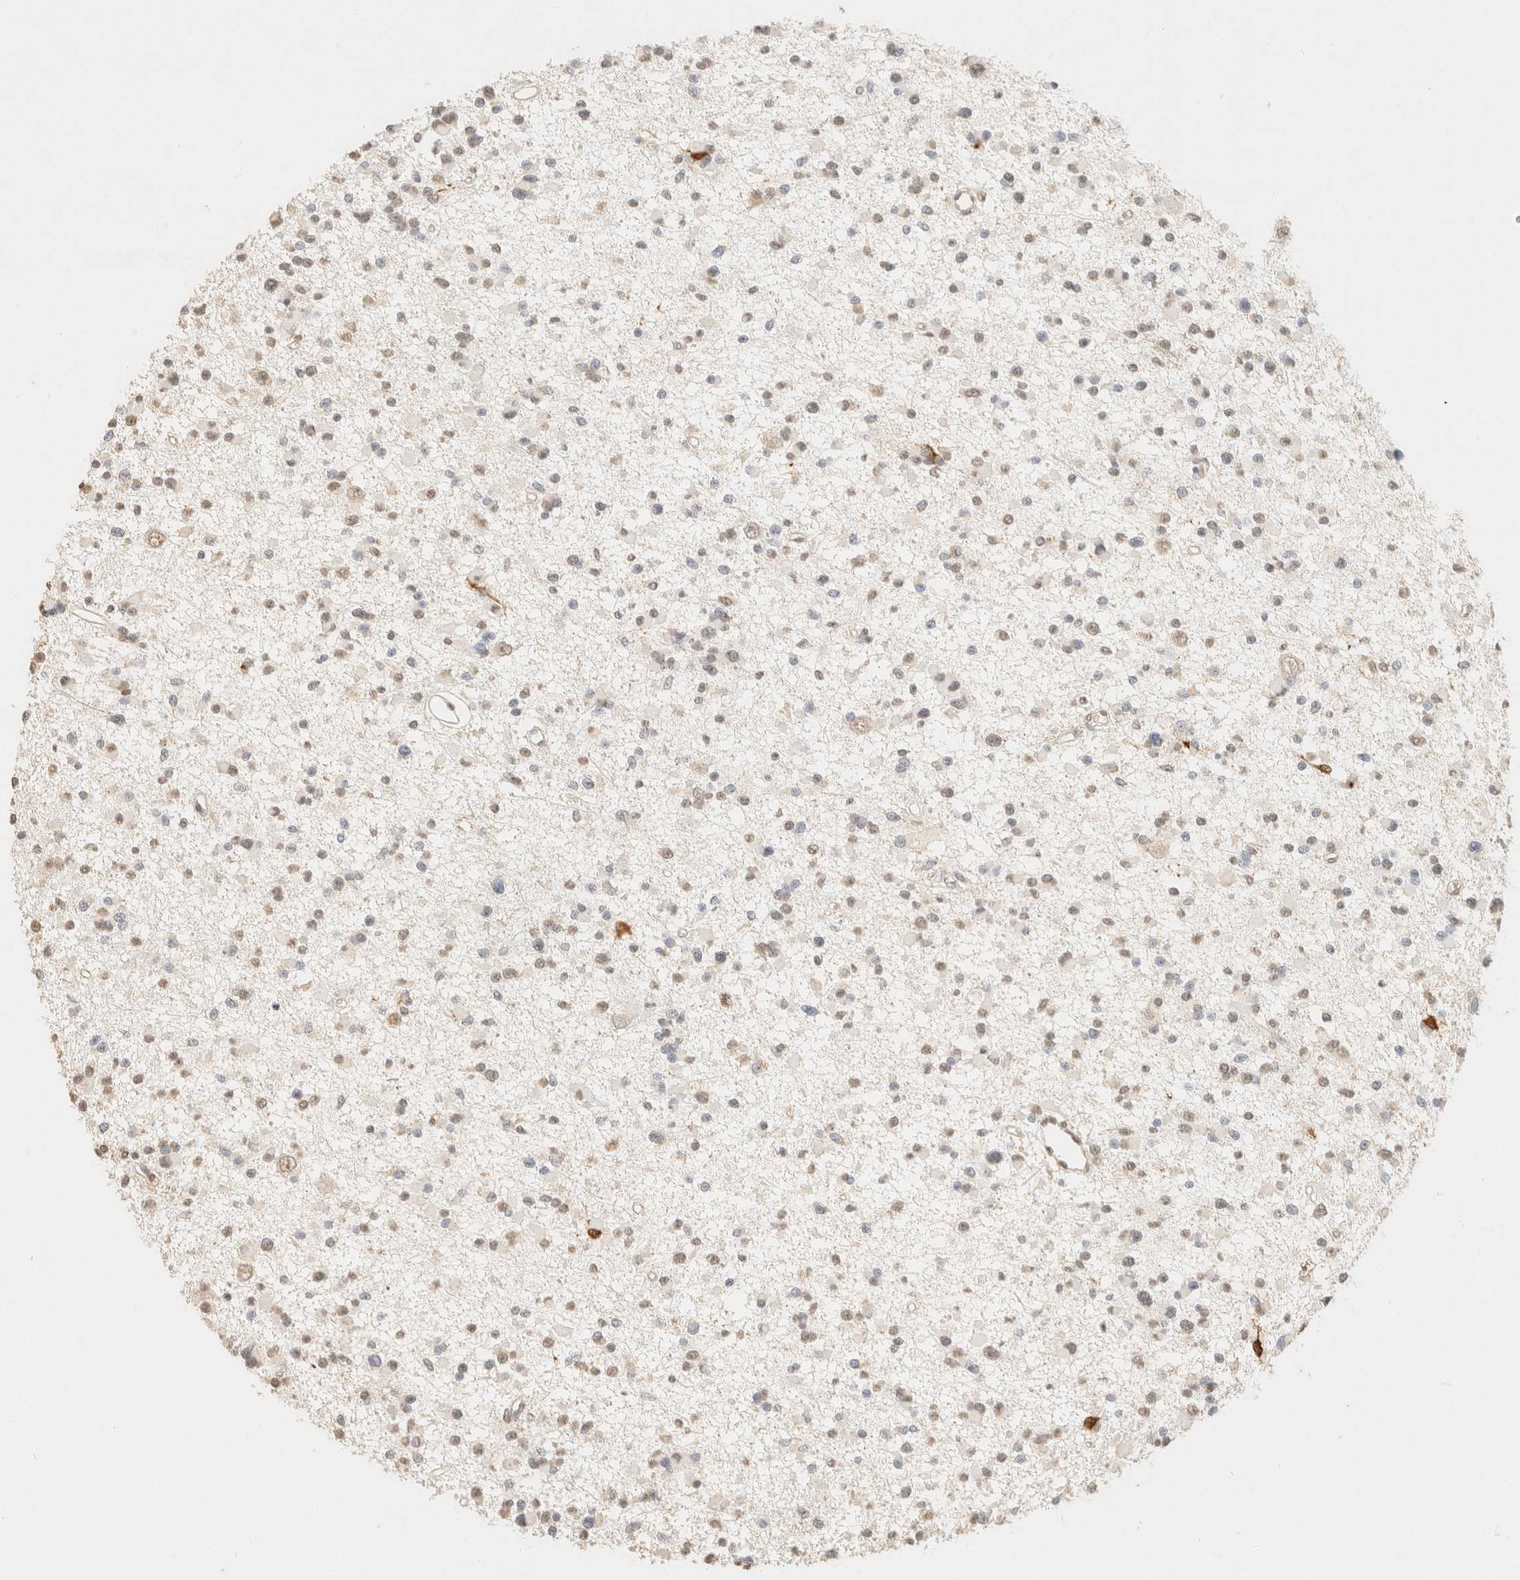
{"staining": {"intensity": "weak", "quantity": ">75%", "location": "nuclear"}, "tissue": "glioma", "cell_type": "Tumor cells", "image_type": "cancer", "snomed": [{"axis": "morphology", "description": "Glioma, malignant, Low grade"}, {"axis": "topography", "description": "Brain"}], "caption": "A low amount of weak nuclear staining is seen in approximately >75% of tumor cells in glioma tissue.", "gene": "S100A13", "patient": {"sex": "female", "age": 22}}